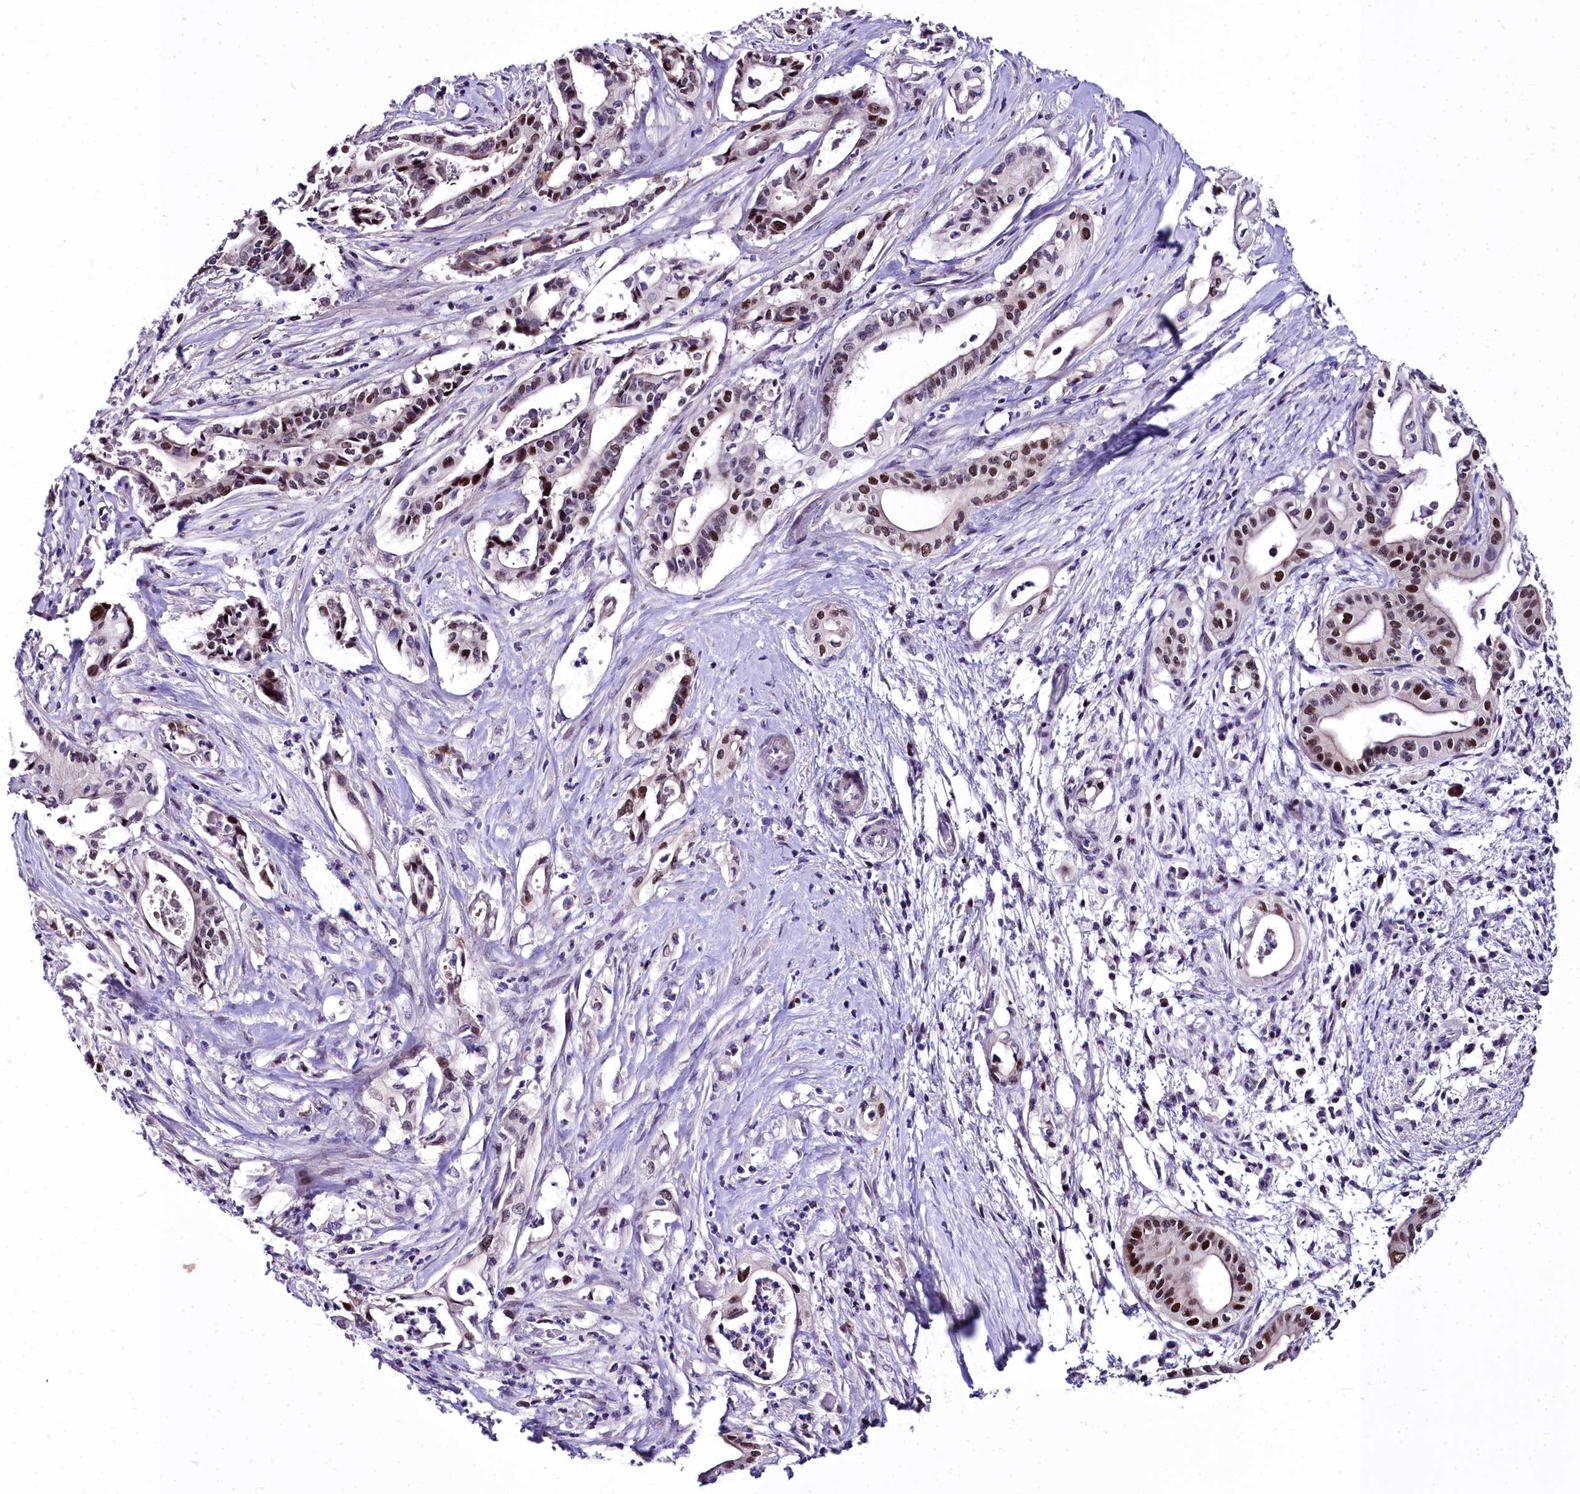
{"staining": {"intensity": "strong", "quantity": ">75%", "location": "nuclear"}, "tissue": "pancreatic cancer", "cell_type": "Tumor cells", "image_type": "cancer", "snomed": [{"axis": "morphology", "description": "Adenocarcinoma, NOS"}, {"axis": "topography", "description": "Pancreas"}], "caption": "The immunohistochemical stain highlights strong nuclear expression in tumor cells of pancreatic cancer tissue.", "gene": "TRIML2", "patient": {"sex": "female", "age": 77}}